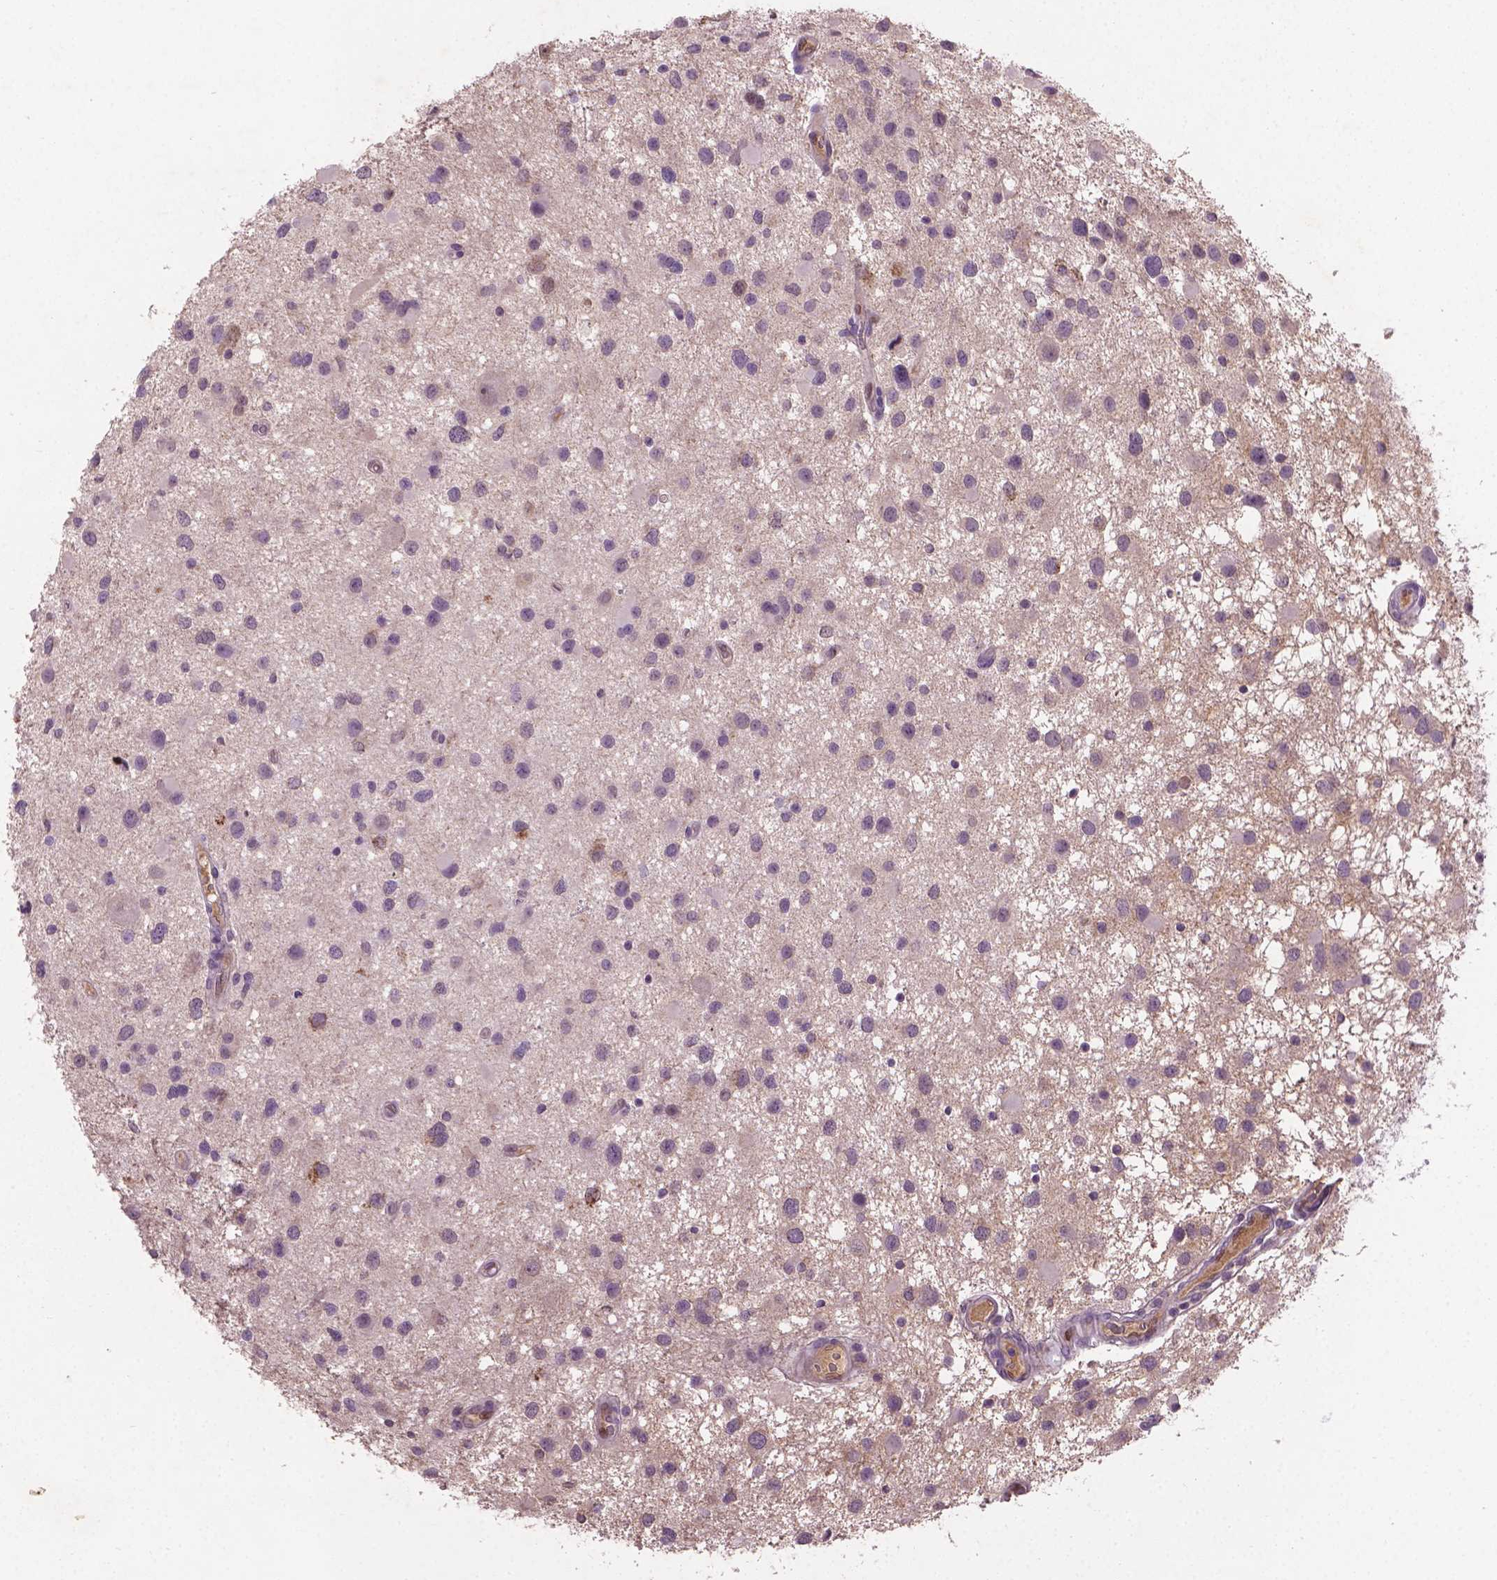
{"staining": {"intensity": "negative", "quantity": "none", "location": "none"}, "tissue": "glioma", "cell_type": "Tumor cells", "image_type": "cancer", "snomed": [{"axis": "morphology", "description": "Glioma, malignant, Low grade"}, {"axis": "topography", "description": "Brain"}], "caption": "Glioma was stained to show a protein in brown. There is no significant expression in tumor cells. (Stains: DAB IHC with hematoxylin counter stain, Microscopy: brightfield microscopy at high magnification).", "gene": "SOX17", "patient": {"sex": "female", "age": 32}}